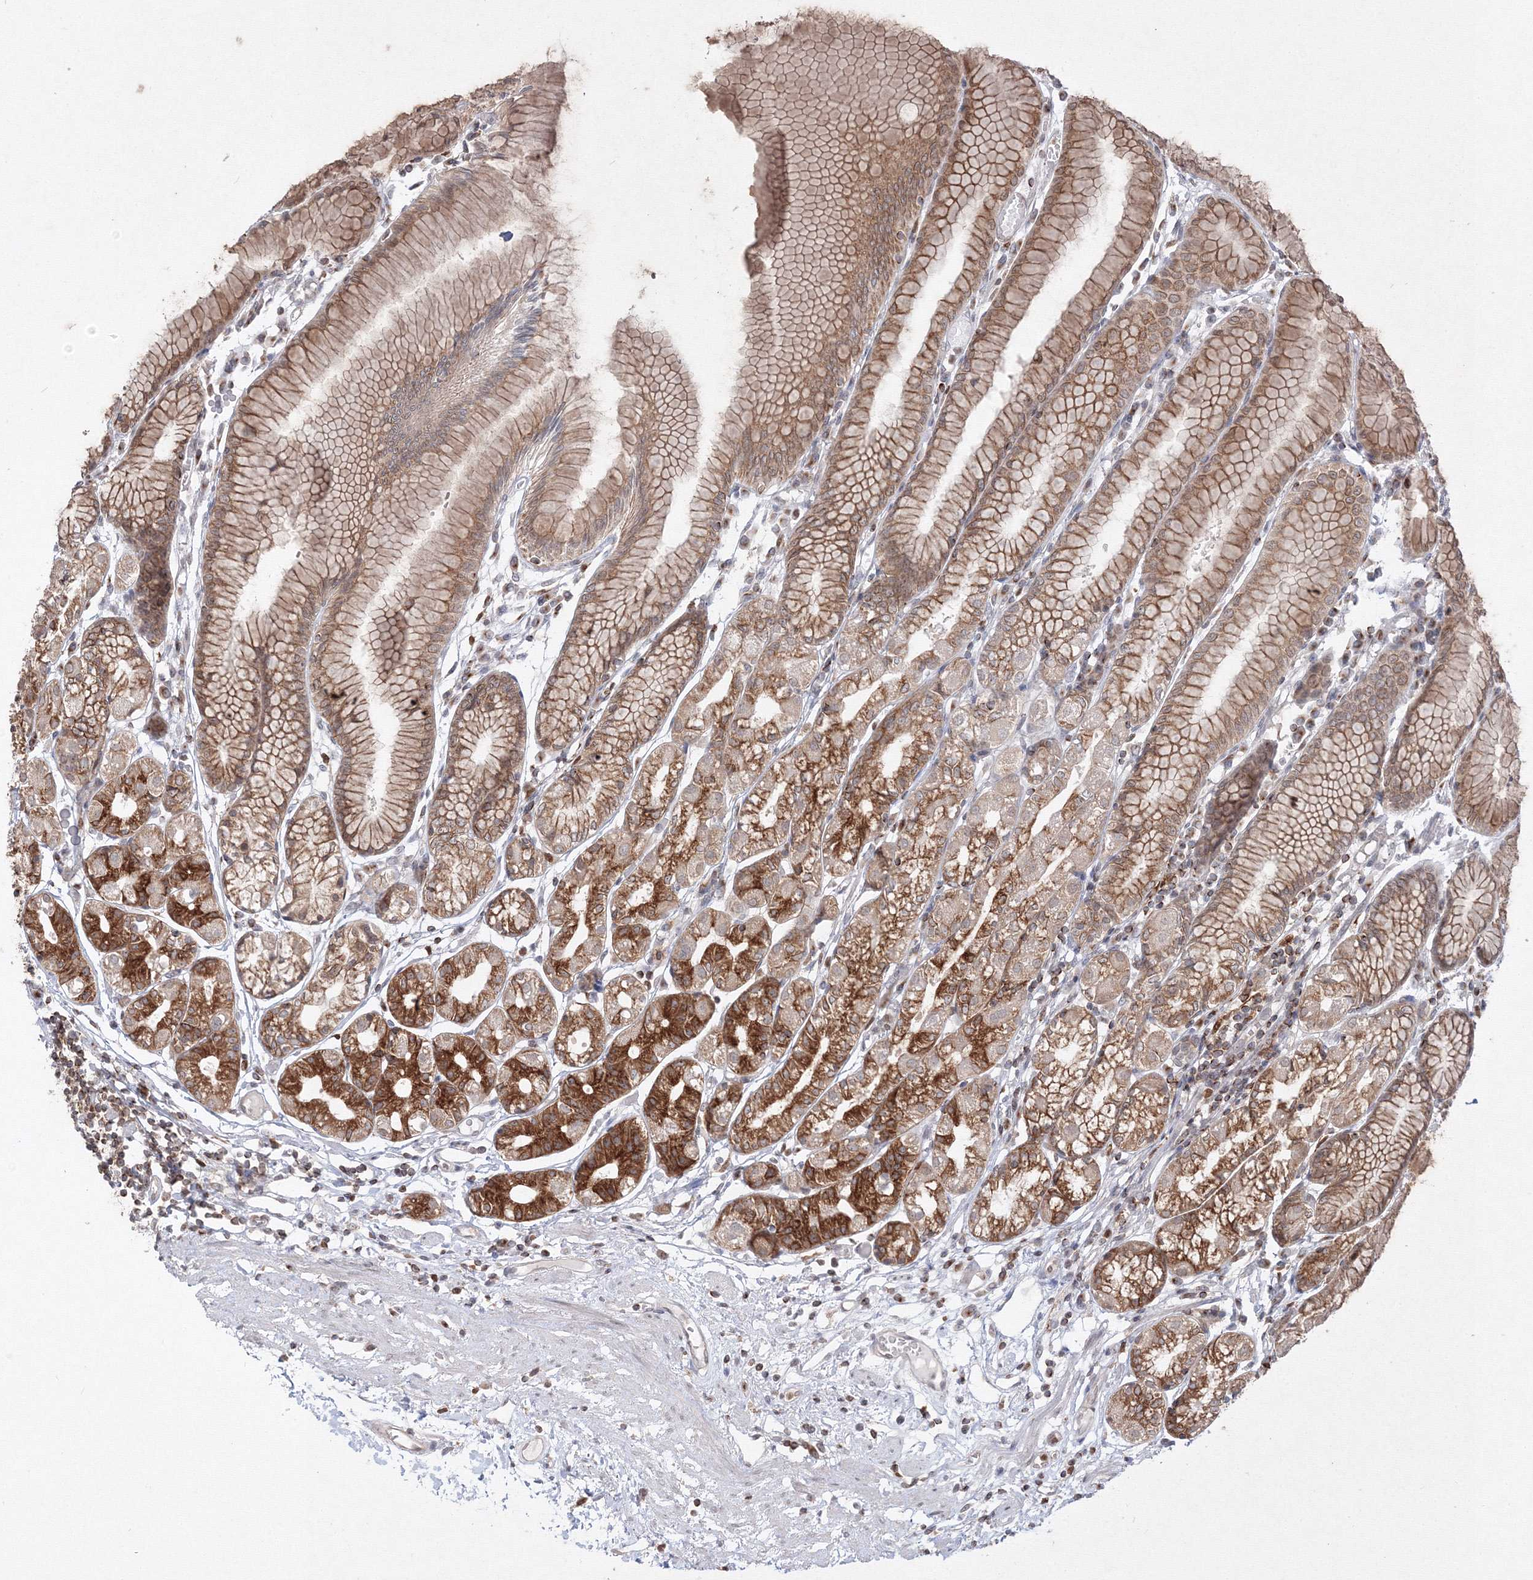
{"staining": {"intensity": "moderate", "quantity": ">75%", "location": "cytoplasmic/membranous"}, "tissue": "stomach", "cell_type": "Glandular cells", "image_type": "normal", "snomed": [{"axis": "morphology", "description": "Normal tissue, NOS"}, {"axis": "topography", "description": "Stomach"}], "caption": "Immunohistochemistry of benign stomach reveals medium levels of moderate cytoplasmic/membranous expression in about >75% of glandular cells.", "gene": "TMEM50B", "patient": {"sex": "female", "age": 57}}